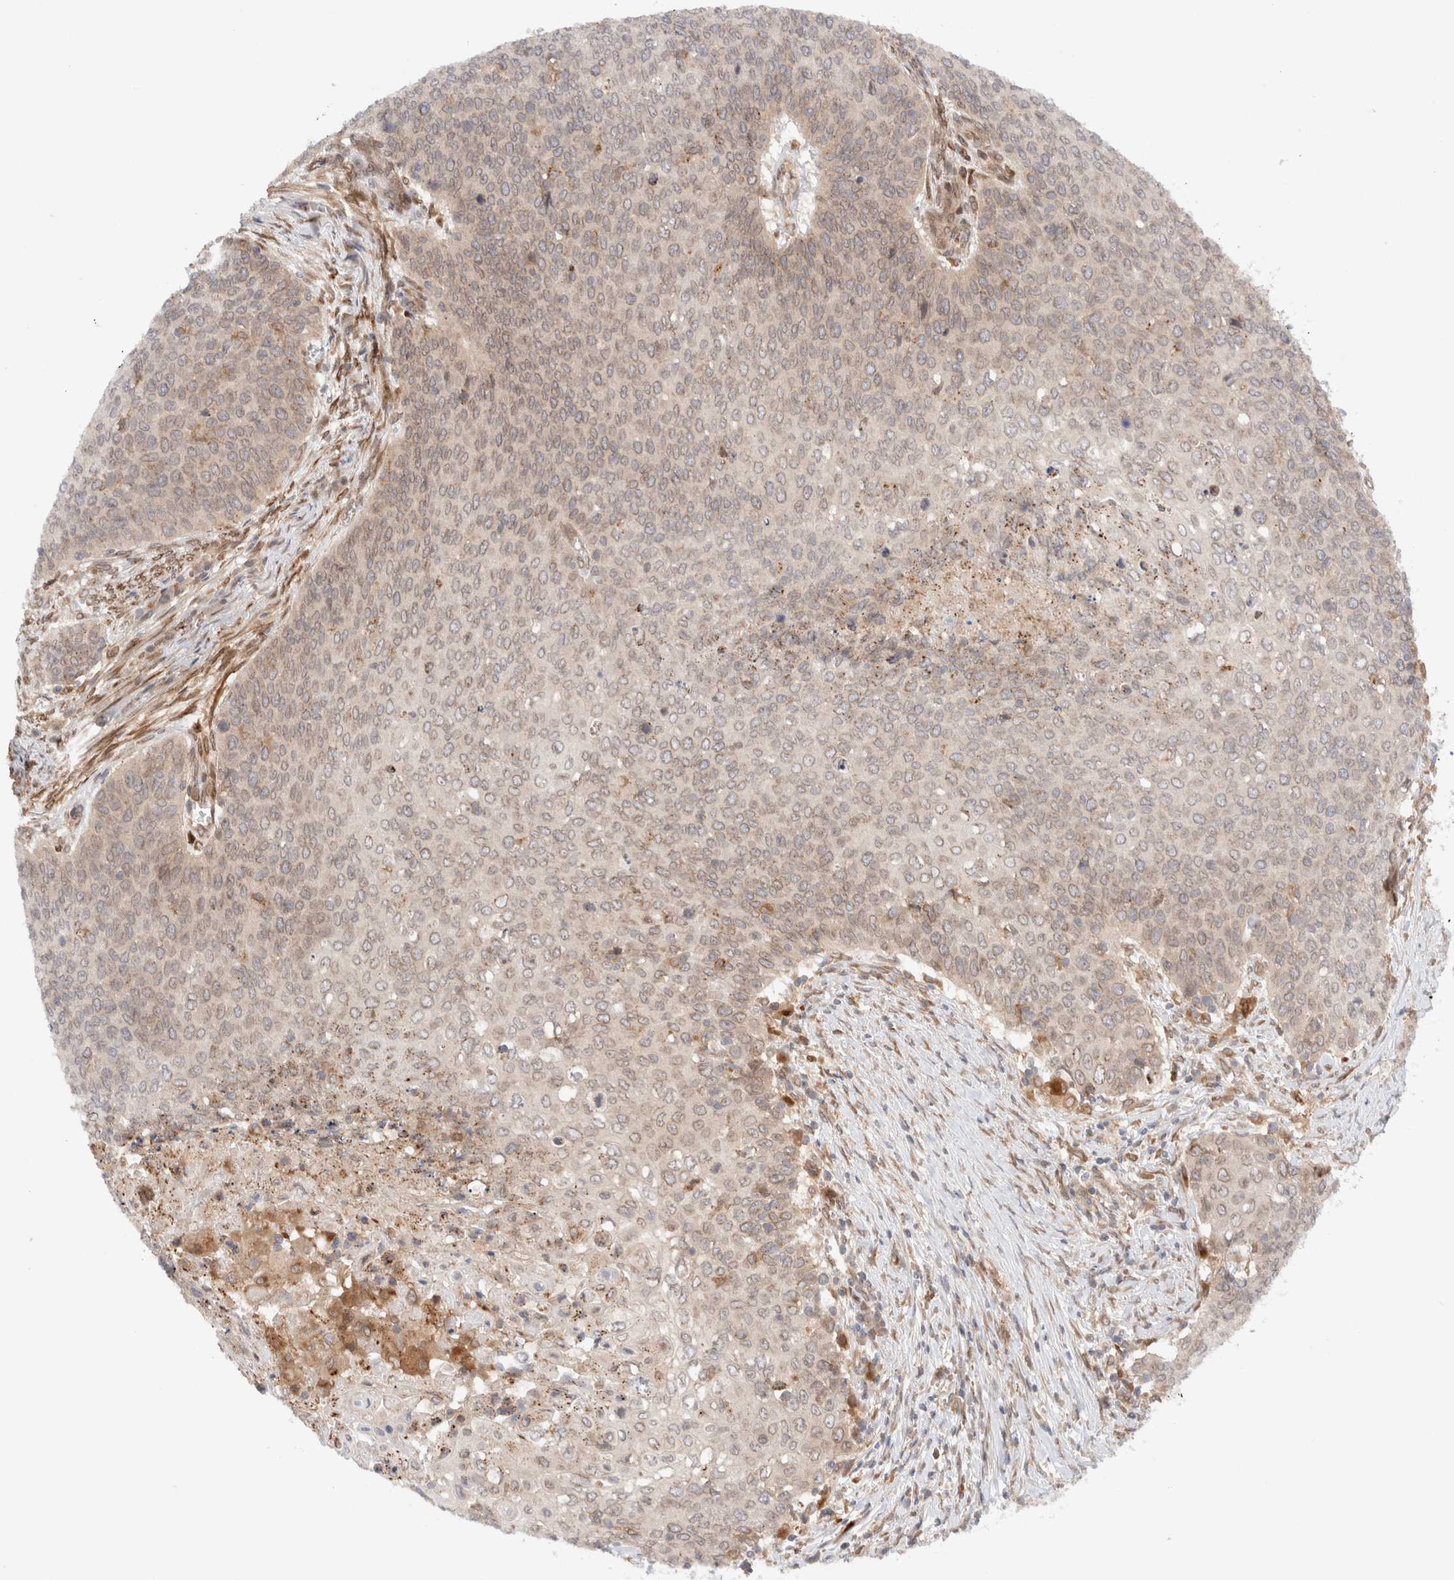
{"staining": {"intensity": "weak", "quantity": ">75%", "location": "cytoplasmic/membranous"}, "tissue": "cervical cancer", "cell_type": "Tumor cells", "image_type": "cancer", "snomed": [{"axis": "morphology", "description": "Squamous cell carcinoma, NOS"}, {"axis": "topography", "description": "Cervix"}], "caption": "Human cervical squamous cell carcinoma stained with a protein marker displays weak staining in tumor cells.", "gene": "GCN1", "patient": {"sex": "female", "age": 39}}